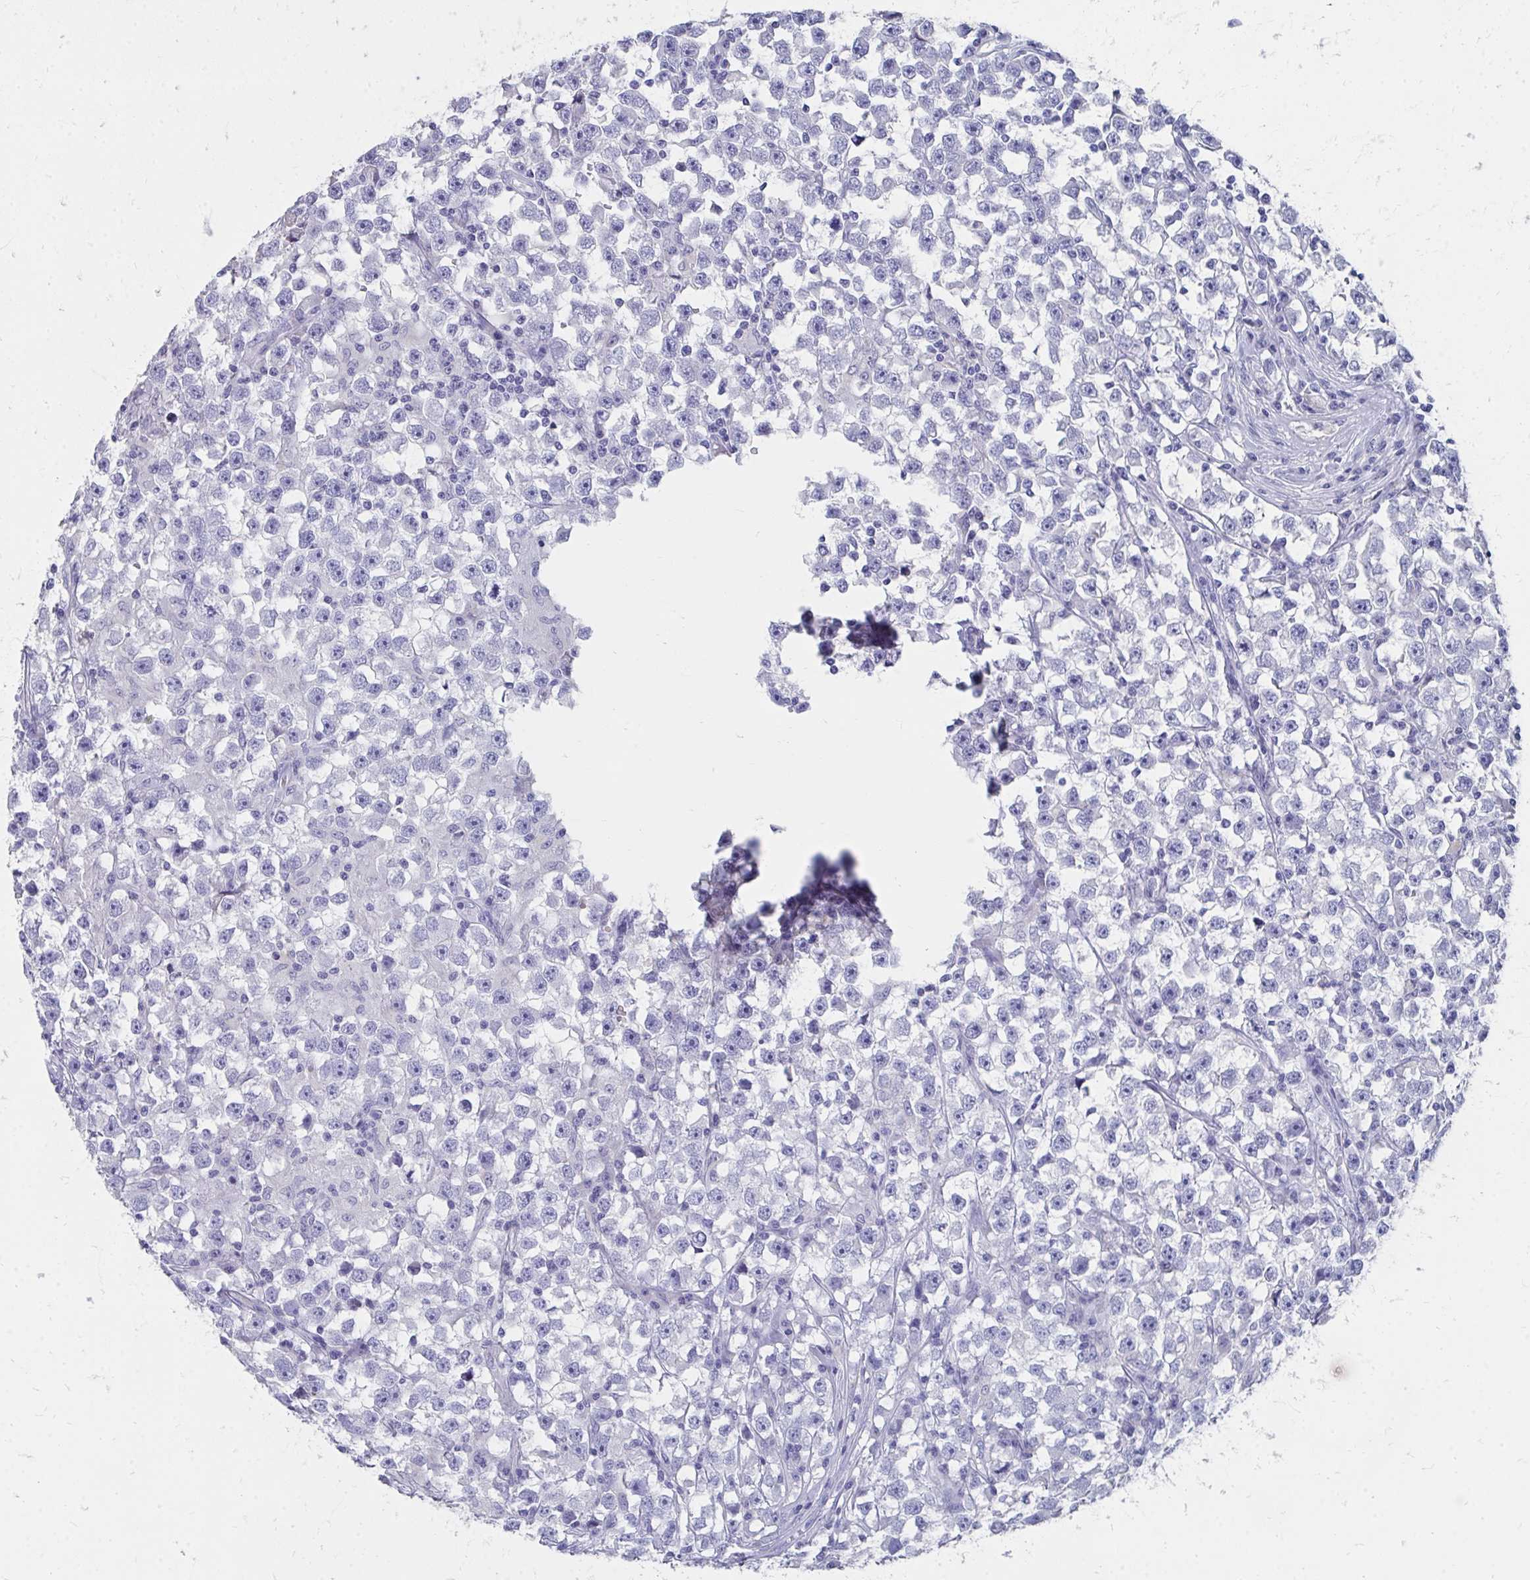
{"staining": {"intensity": "negative", "quantity": "none", "location": "none"}, "tissue": "testis cancer", "cell_type": "Tumor cells", "image_type": "cancer", "snomed": [{"axis": "morphology", "description": "Seminoma, NOS"}, {"axis": "topography", "description": "Testis"}], "caption": "This is a histopathology image of immunohistochemistry (IHC) staining of testis cancer, which shows no positivity in tumor cells.", "gene": "HGD", "patient": {"sex": "male", "age": 33}}